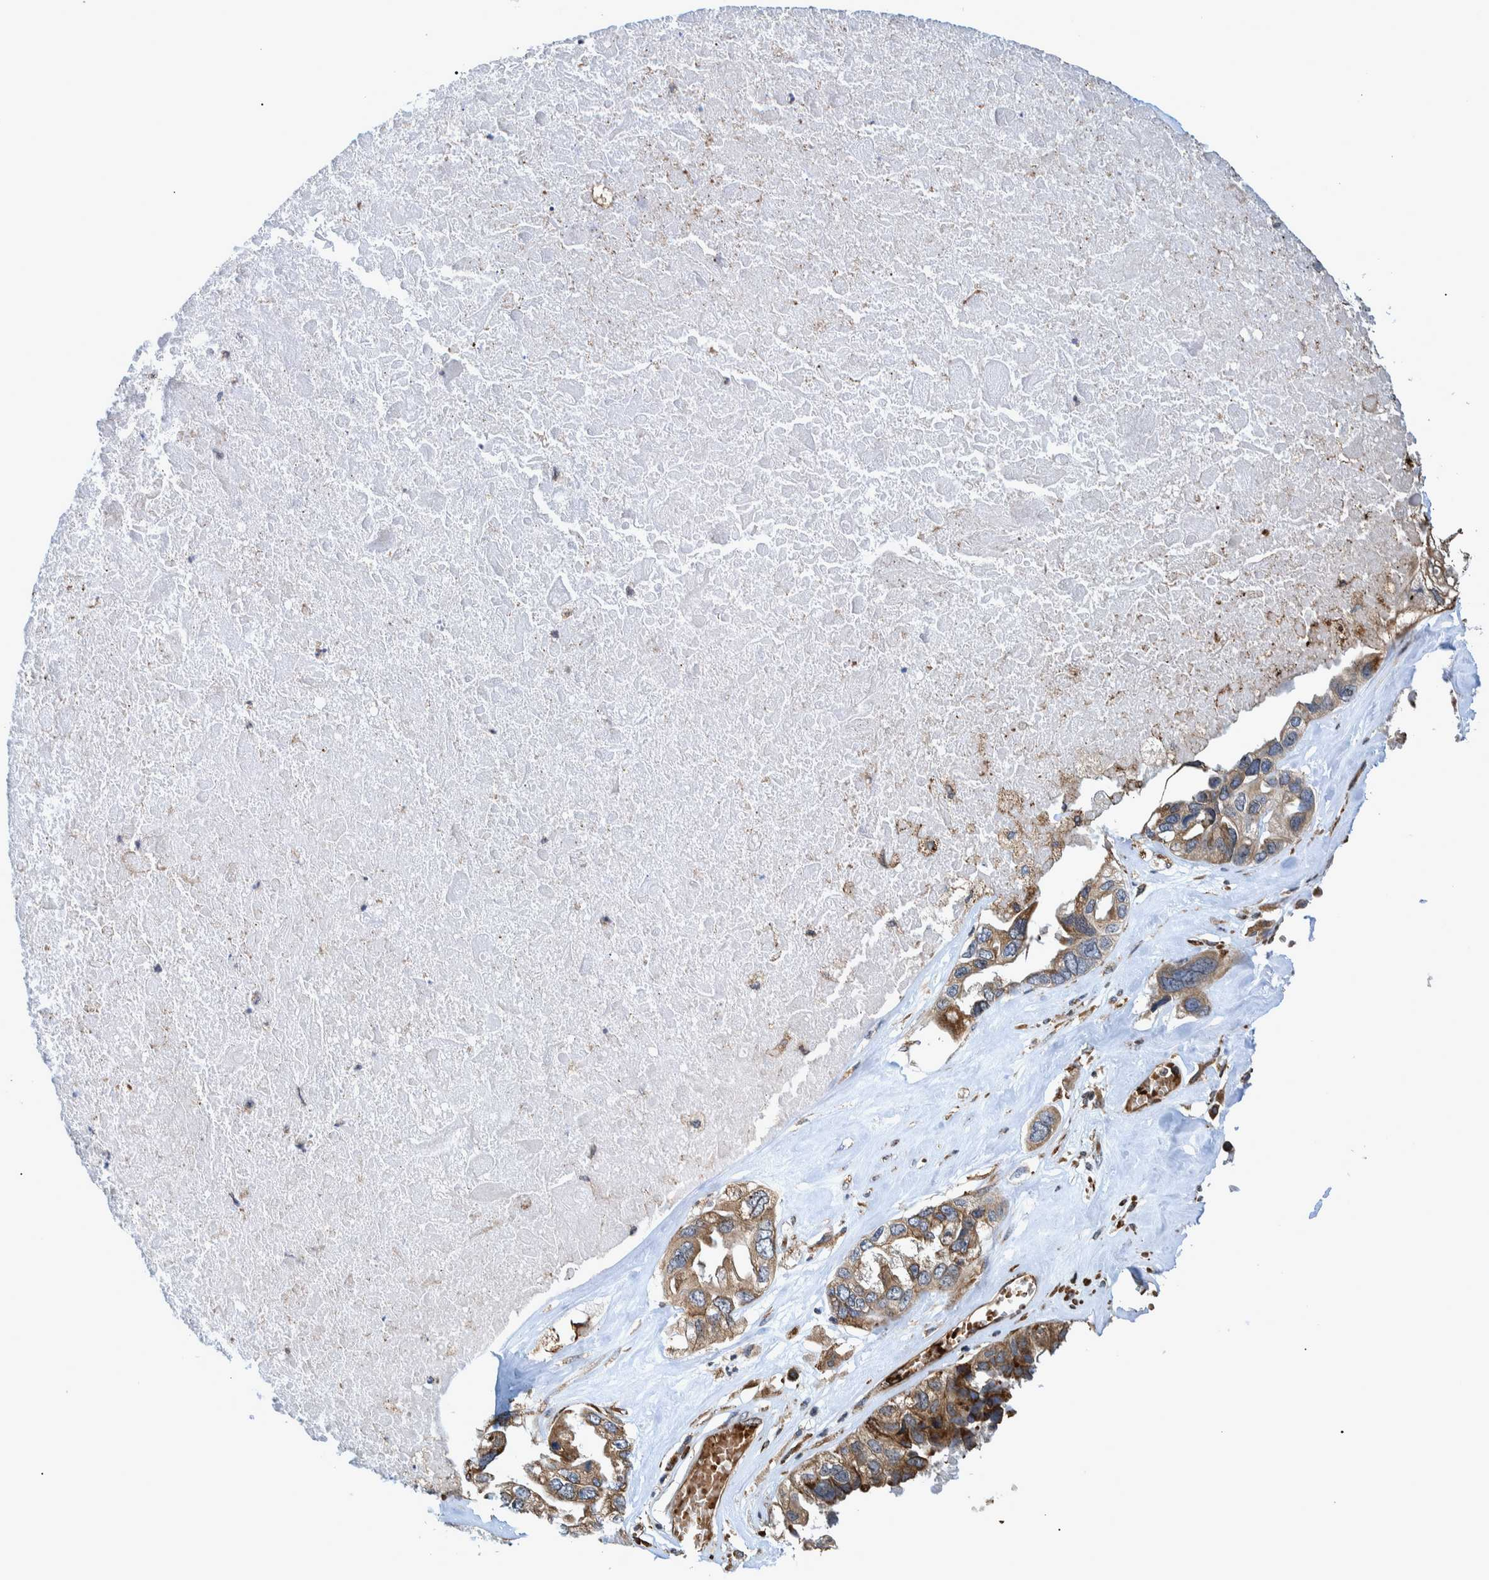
{"staining": {"intensity": "moderate", "quantity": "25%-75%", "location": "cytoplasmic/membranous"}, "tissue": "ovarian cancer", "cell_type": "Tumor cells", "image_type": "cancer", "snomed": [{"axis": "morphology", "description": "Cystadenocarcinoma, serous, NOS"}, {"axis": "topography", "description": "Ovary"}], "caption": "Human ovarian cancer (serous cystadenocarcinoma) stained with a brown dye reveals moderate cytoplasmic/membranous positive staining in approximately 25%-75% of tumor cells.", "gene": "SPAG5", "patient": {"sex": "female", "age": 79}}